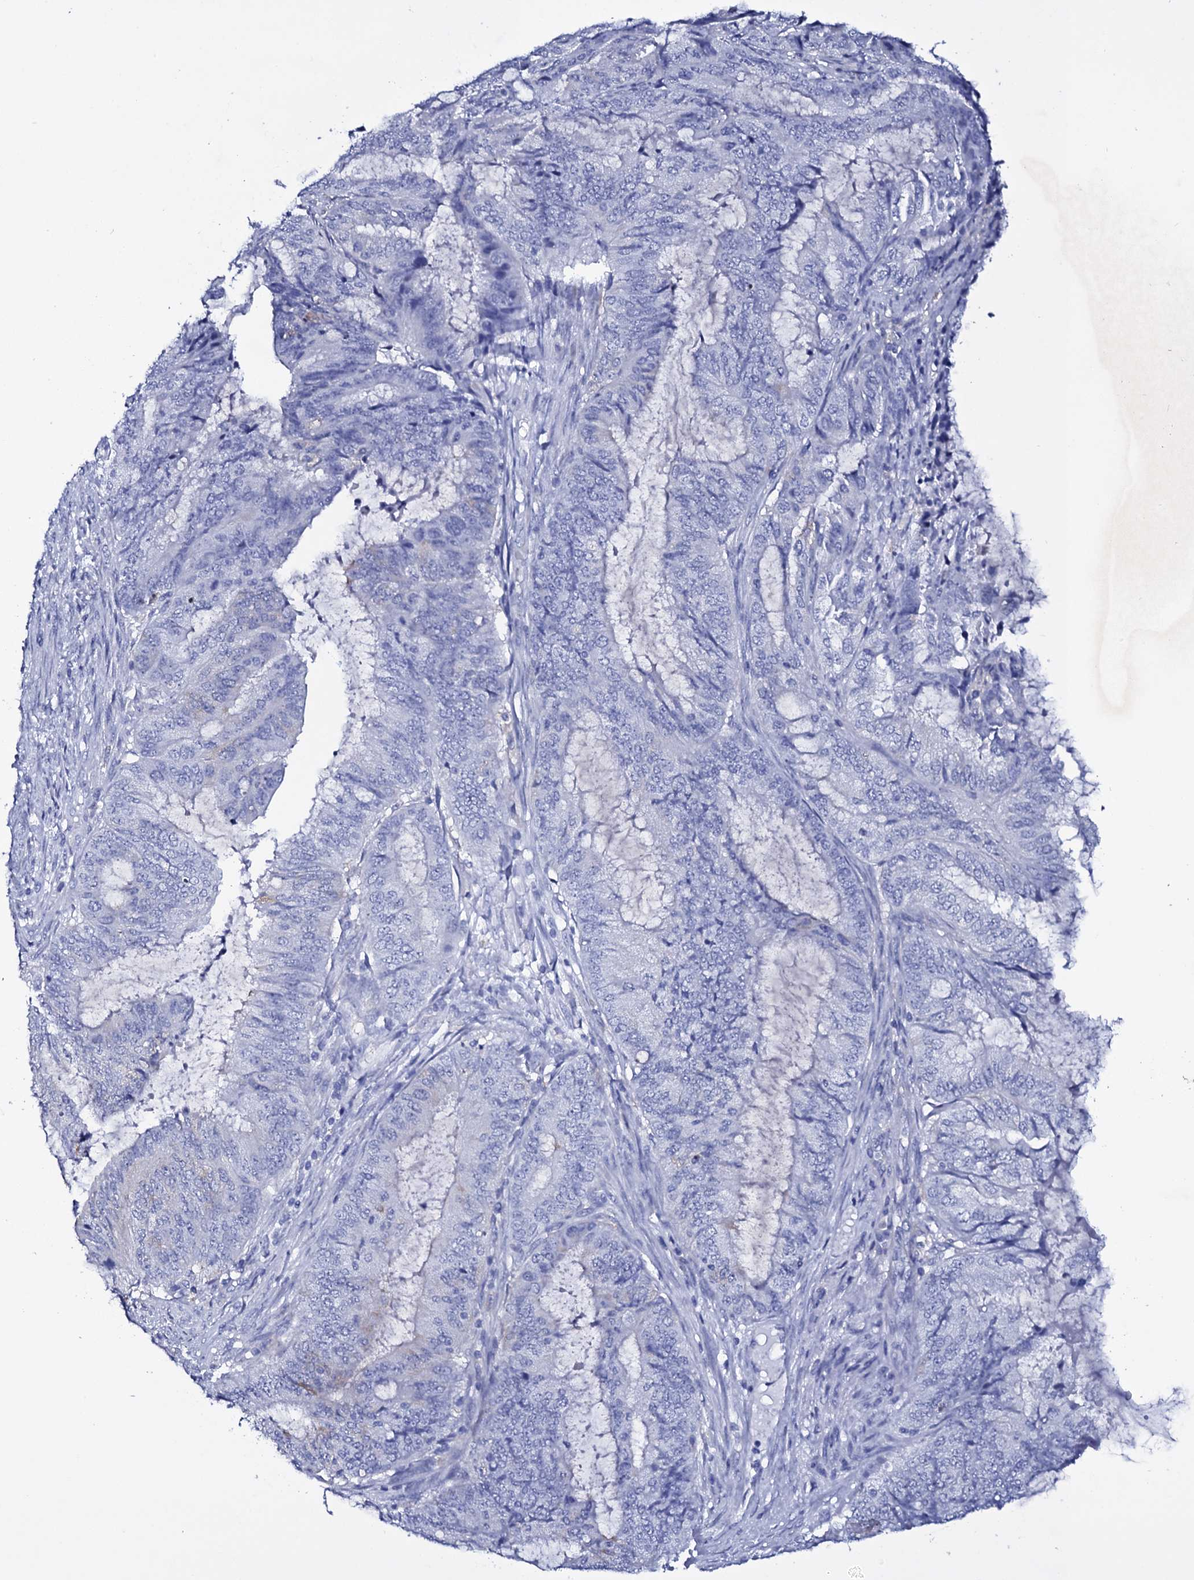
{"staining": {"intensity": "negative", "quantity": "none", "location": "none"}, "tissue": "endometrial cancer", "cell_type": "Tumor cells", "image_type": "cancer", "snomed": [{"axis": "morphology", "description": "Adenocarcinoma, NOS"}, {"axis": "topography", "description": "Endometrium"}], "caption": "An image of human endometrial cancer is negative for staining in tumor cells.", "gene": "ITPRID2", "patient": {"sex": "female", "age": 51}}